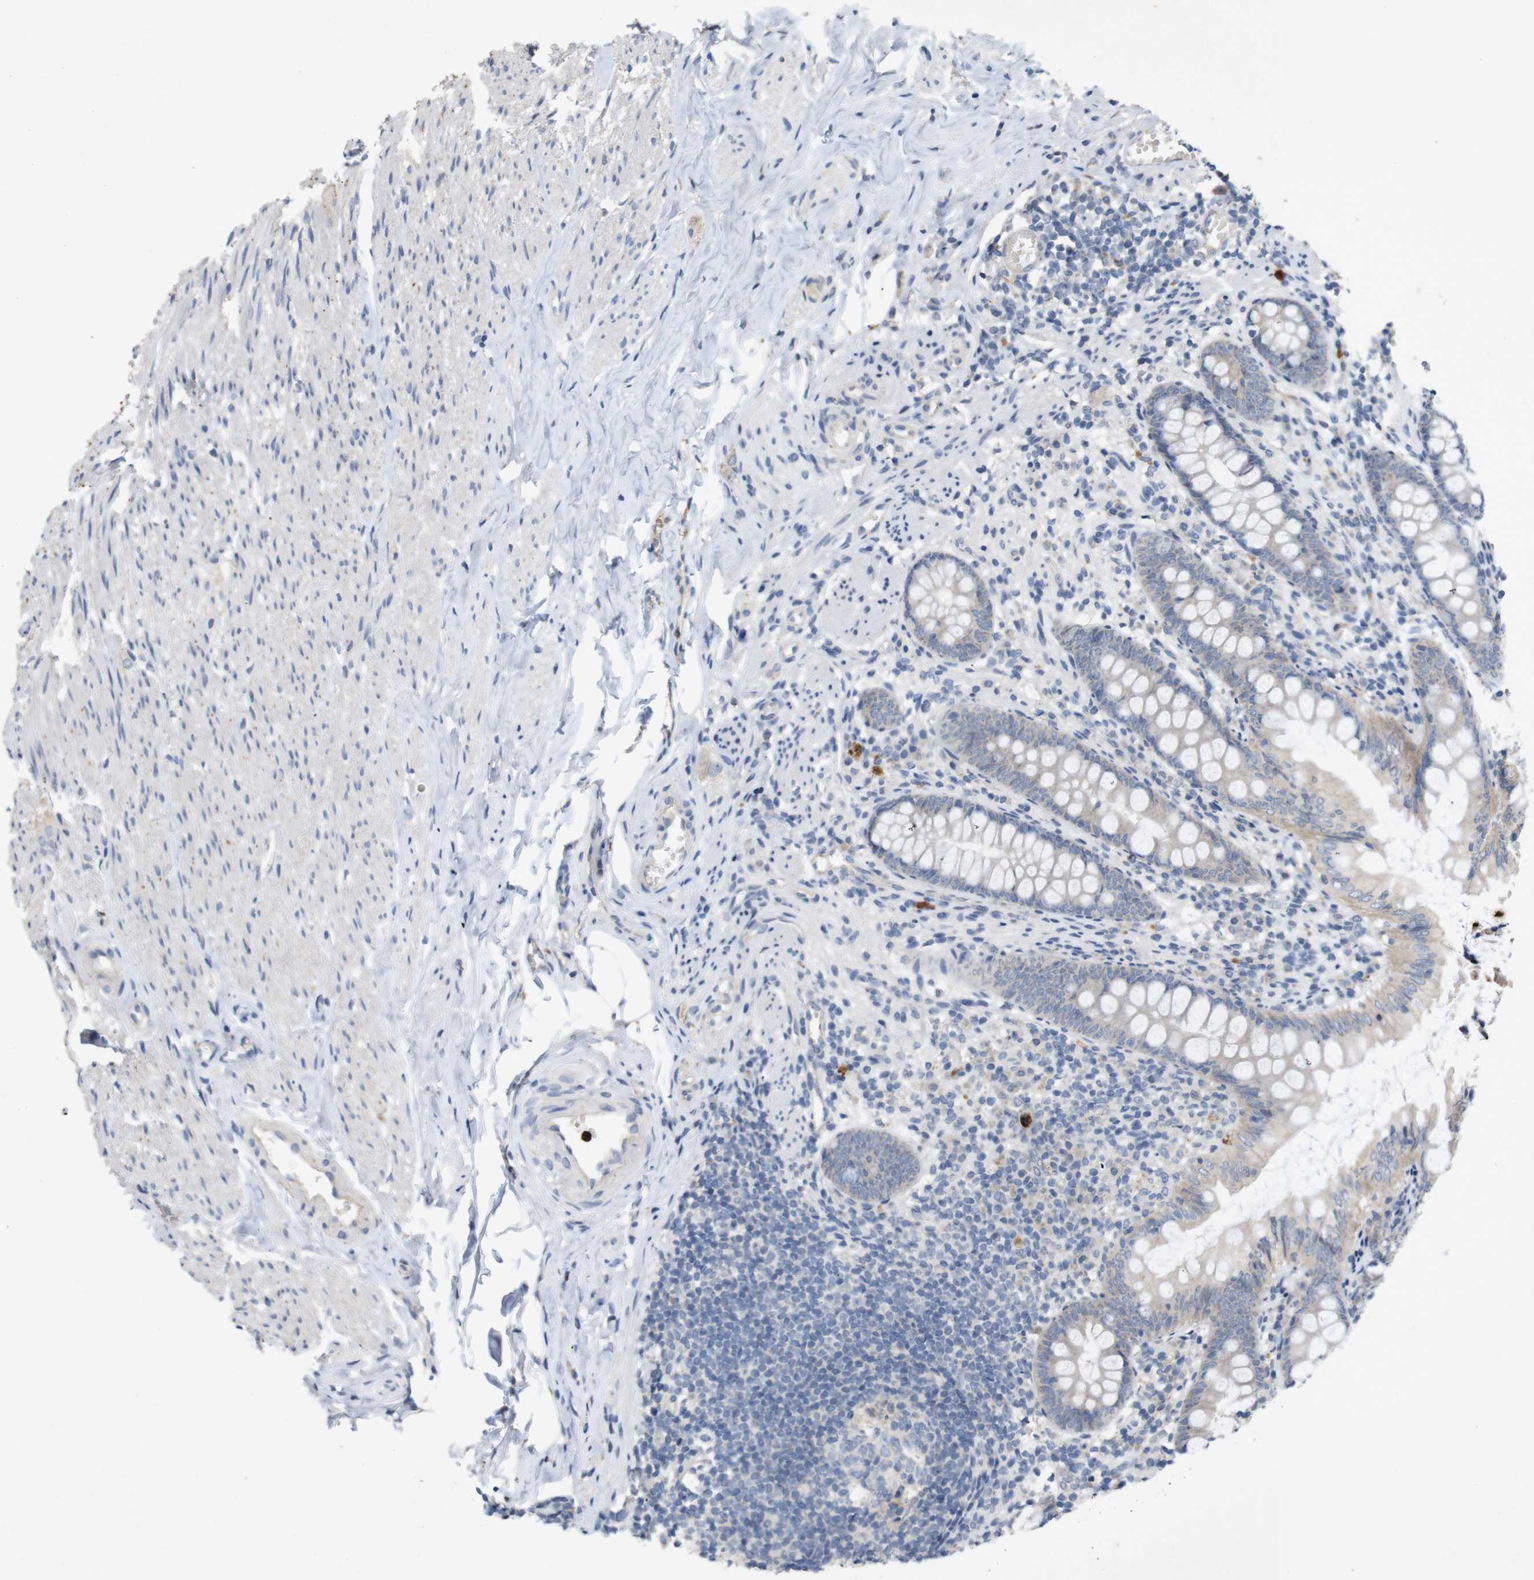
{"staining": {"intensity": "weak", "quantity": "25%-75%", "location": "cytoplasmic/membranous"}, "tissue": "appendix", "cell_type": "Glandular cells", "image_type": "normal", "snomed": [{"axis": "morphology", "description": "Normal tissue, NOS"}, {"axis": "topography", "description": "Appendix"}], "caption": "Glandular cells exhibit low levels of weak cytoplasmic/membranous expression in about 25%-75% of cells in normal human appendix.", "gene": "TSPAN14", "patient": {"sex": "female", "age": 77}}